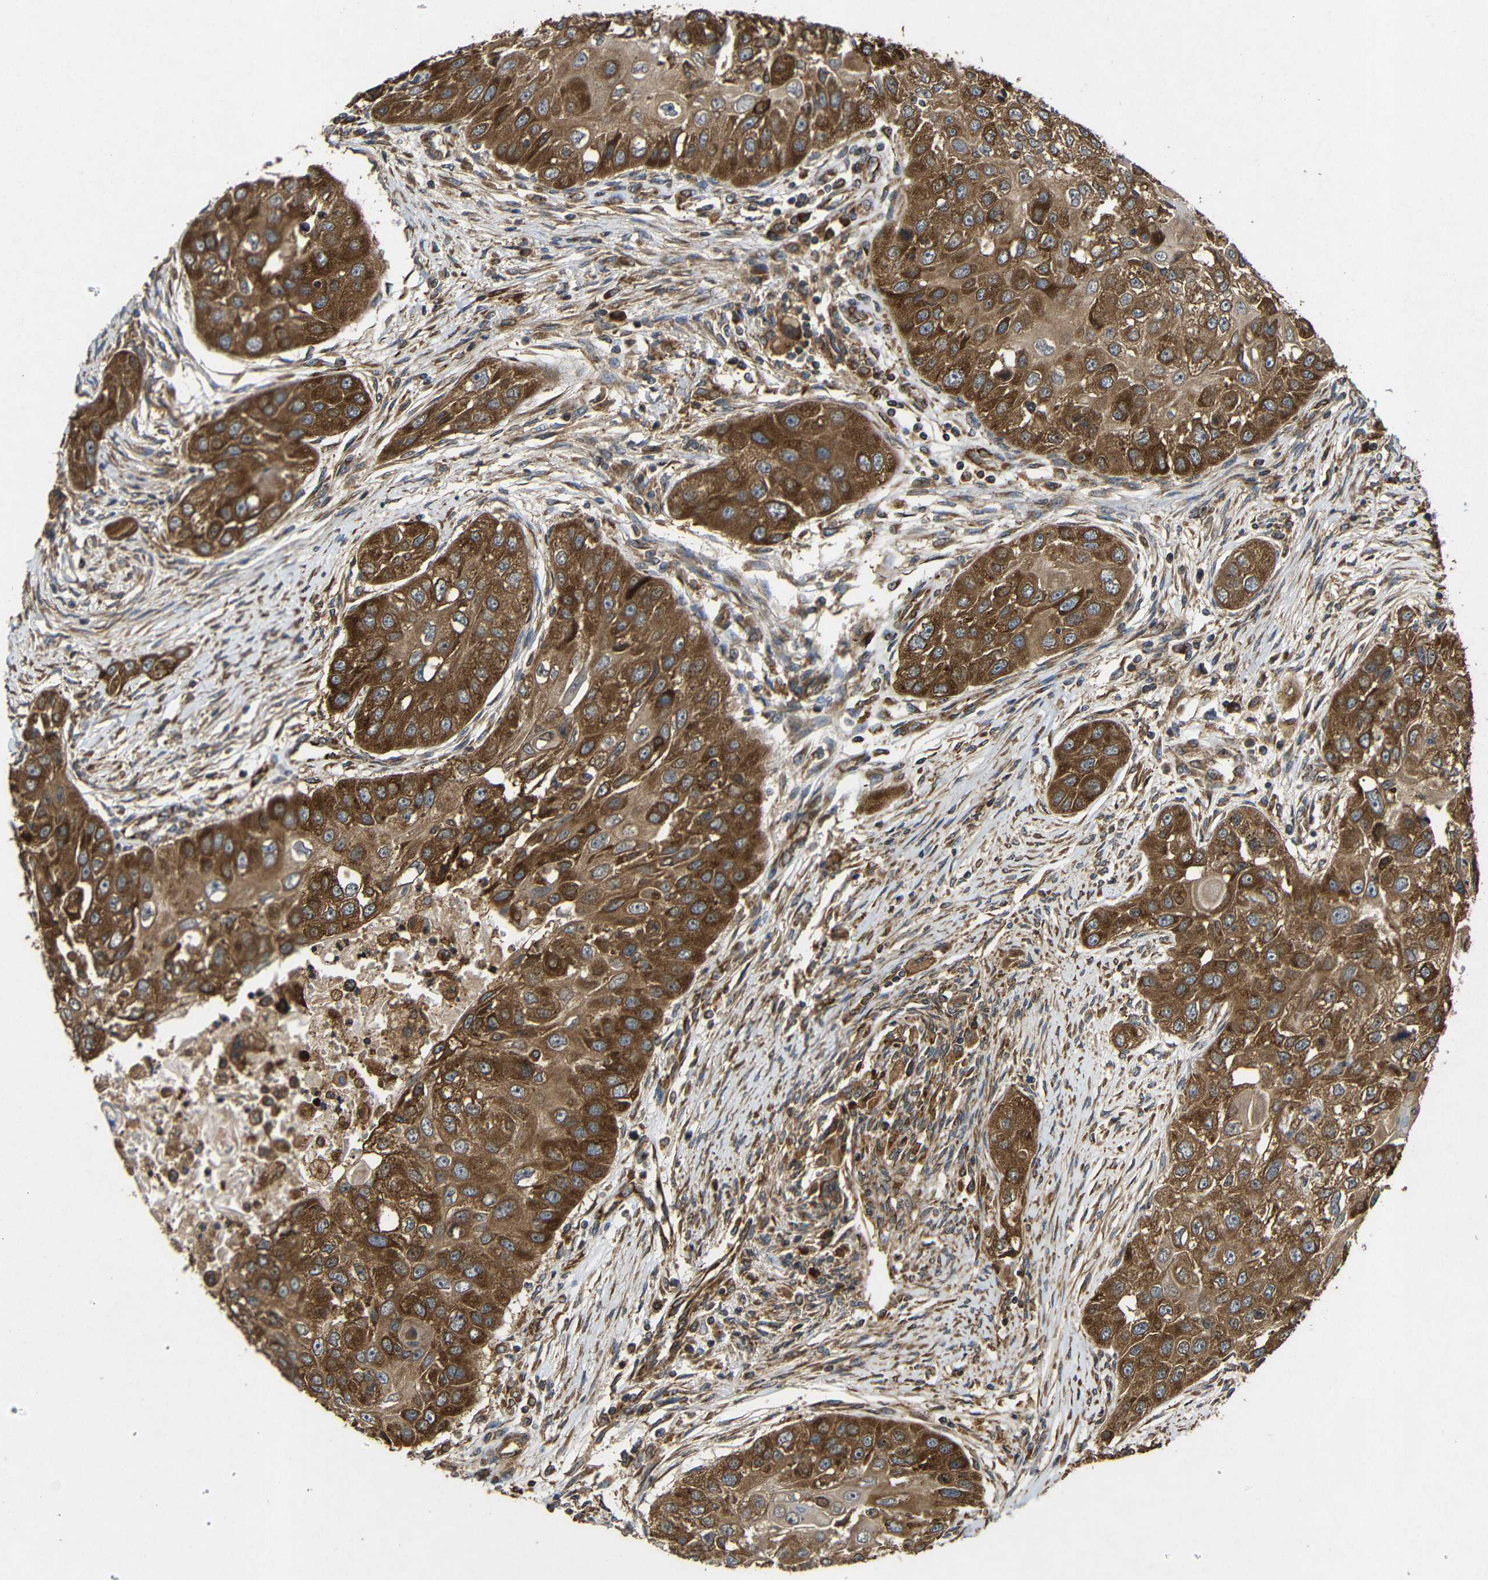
{"staining": {"intensity": "strong", "quantity": ">75%", "location": "cytoplasmic/membranous"}, "tissue": "head and neck cancer", "cell_type": "Tumor cells", "image_type": "cancer", "snomed": [{"axis": "morphology", "description": "Normal tissue, NOS"}, {"axis": "morphology", "description": "Squamous cell carcinoma, NOS"}, {"axis": "topography", "description": "Skeletal muscle"}, {"axis": "topography", "description": "Head-Neck"}], "caption": "Protein staining shows strong cytoplasmic/membranous staining in about >75% of tumor cells in head and neck cancer. The protein is stained brown, and the nuclei are stained in blue (DAB IHC with brightfield microscopy, high magnification).", "gene": "EIF2S1", "patient": {"sex": "male", "age": 51}}